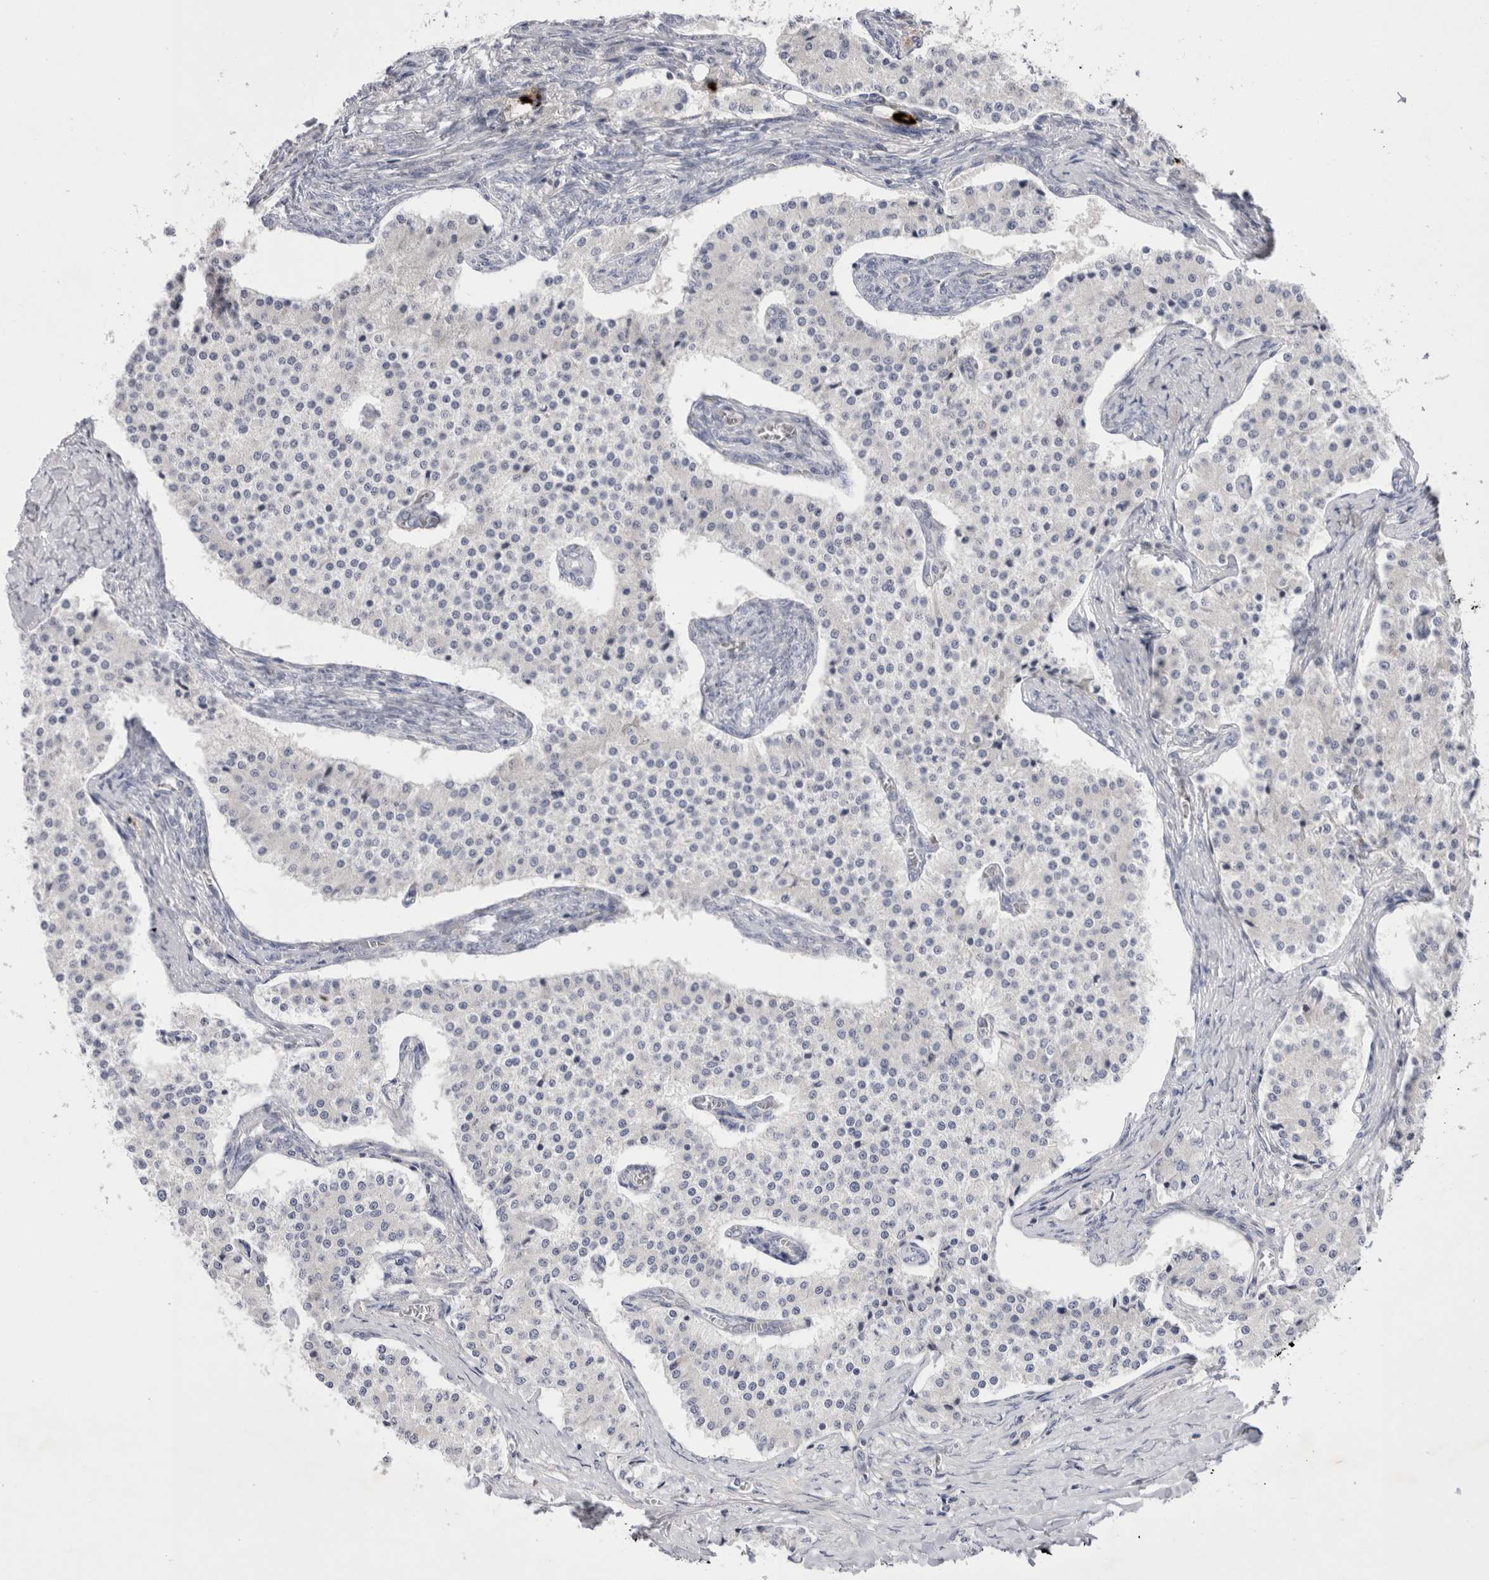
{"staining": {"intensity": "negative", "quantity": "none", "location": "none"}, "tissue": "carcinoid", "cell_type": "Tumor cells", "image_type": "cancer", "snomed": [{"axis": "morphology", "description": "Carcinoid, malignant, NOS"}, {"axis": "topography", "description": "Colon"}], "caption": "Carcinoid was stained to show a protein in brown. There is no significant staining in tumor cells. Nuclei are stained in blue.", "gene": "SPINK2", "patient": {"sex": "female", "age": 52}}